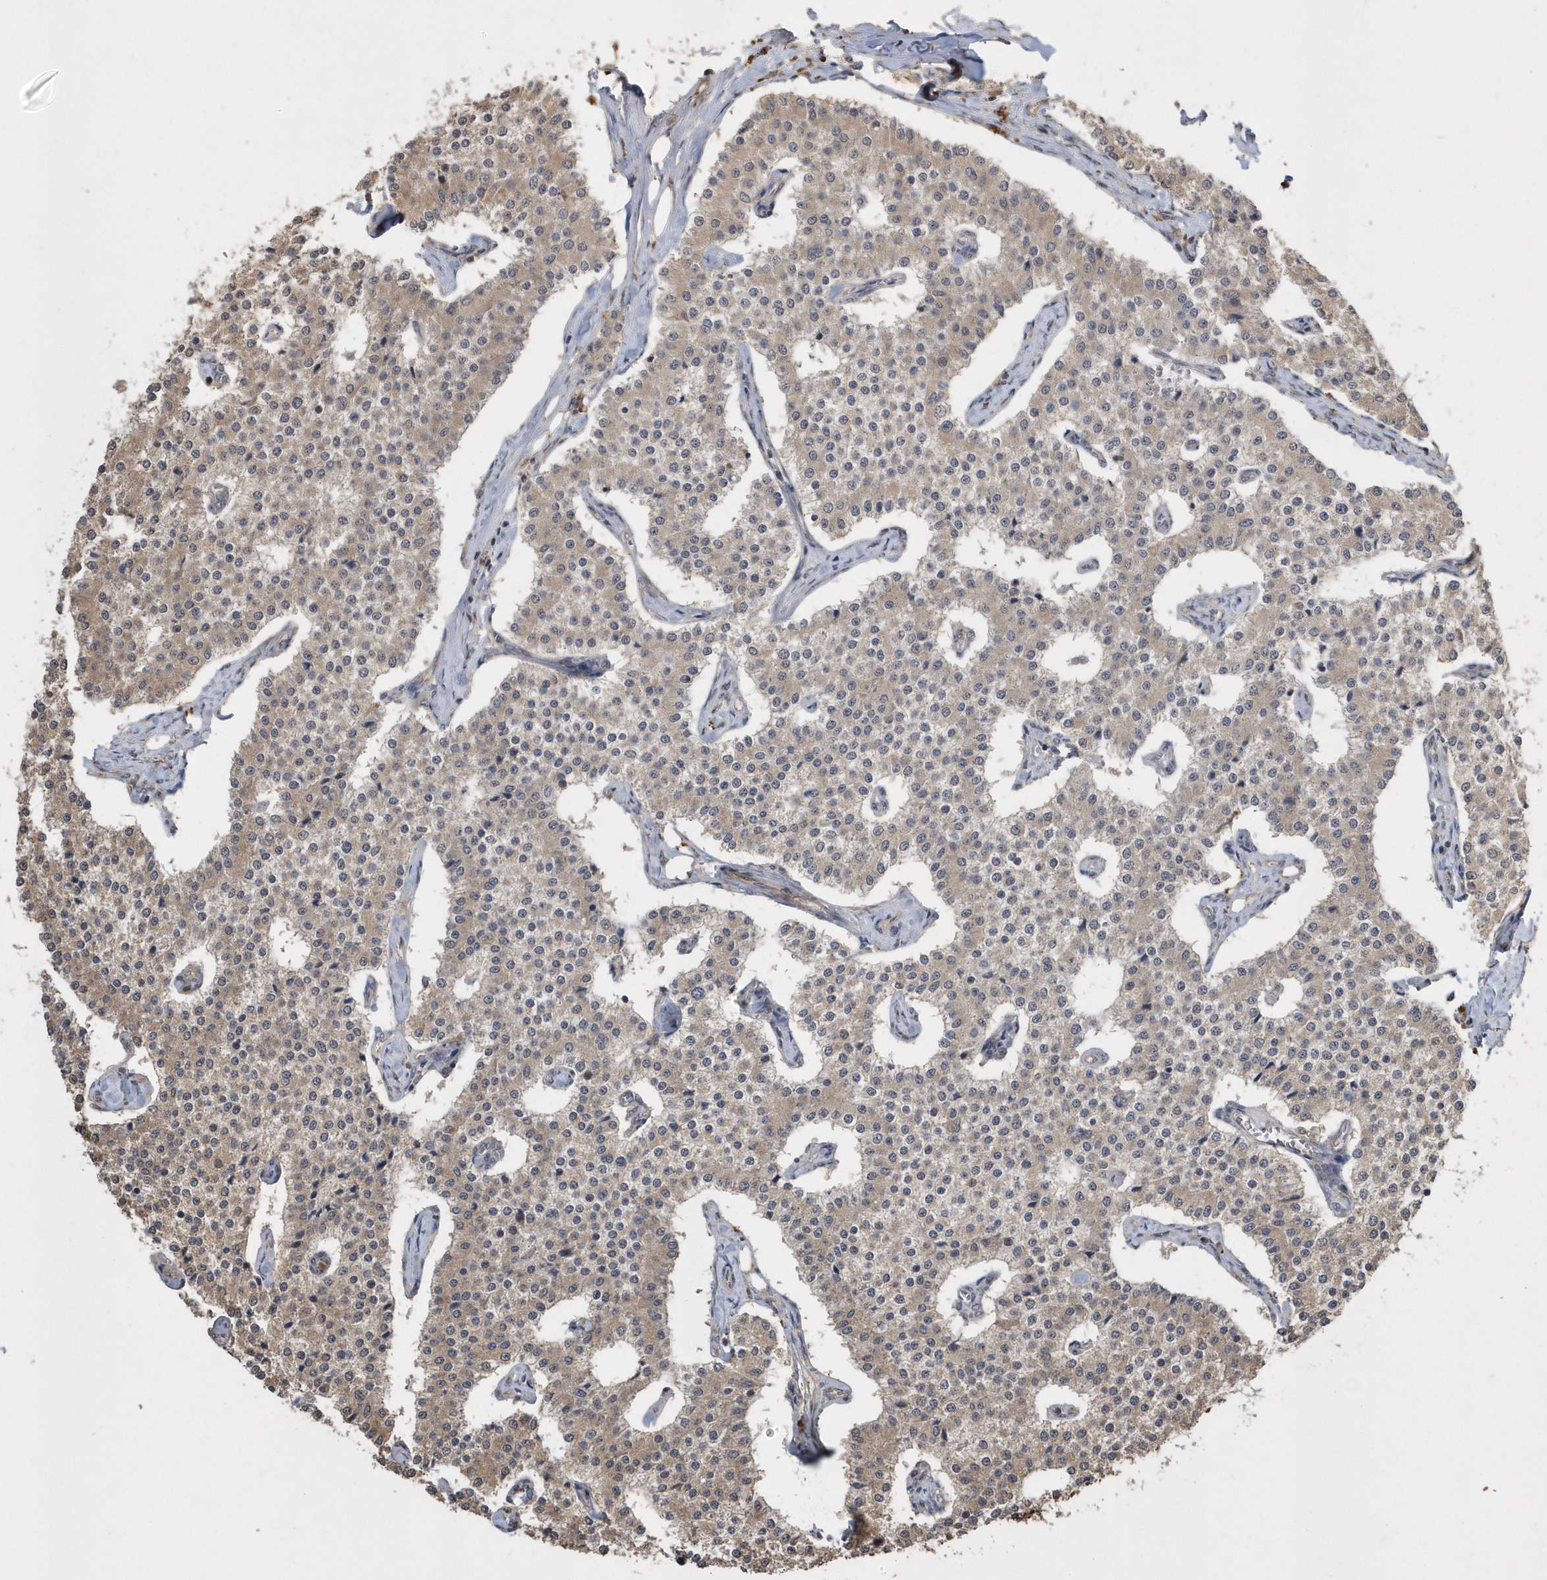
{"staining": {"intensity": "weak", "quantity": "25%-75%", "location": "cytoplasmic/membranous"}, "tissue": "carcinoid", "cell_type": "Tumor cells", "image_type": "cancer", "snomed": [{"axis": "morphology", "description": "Carcinoid, malignant, NOS"}, {"axis": "topography", "description": "Colon"}], "caption": "Protein expression analysis of human carcinoid (malignant) reveals weak cytoplasmic/membranous staining in about 25%-75% of tumor cells.", "gene": "WASHC5", "patient": {"sex": "female", "age": 52}}